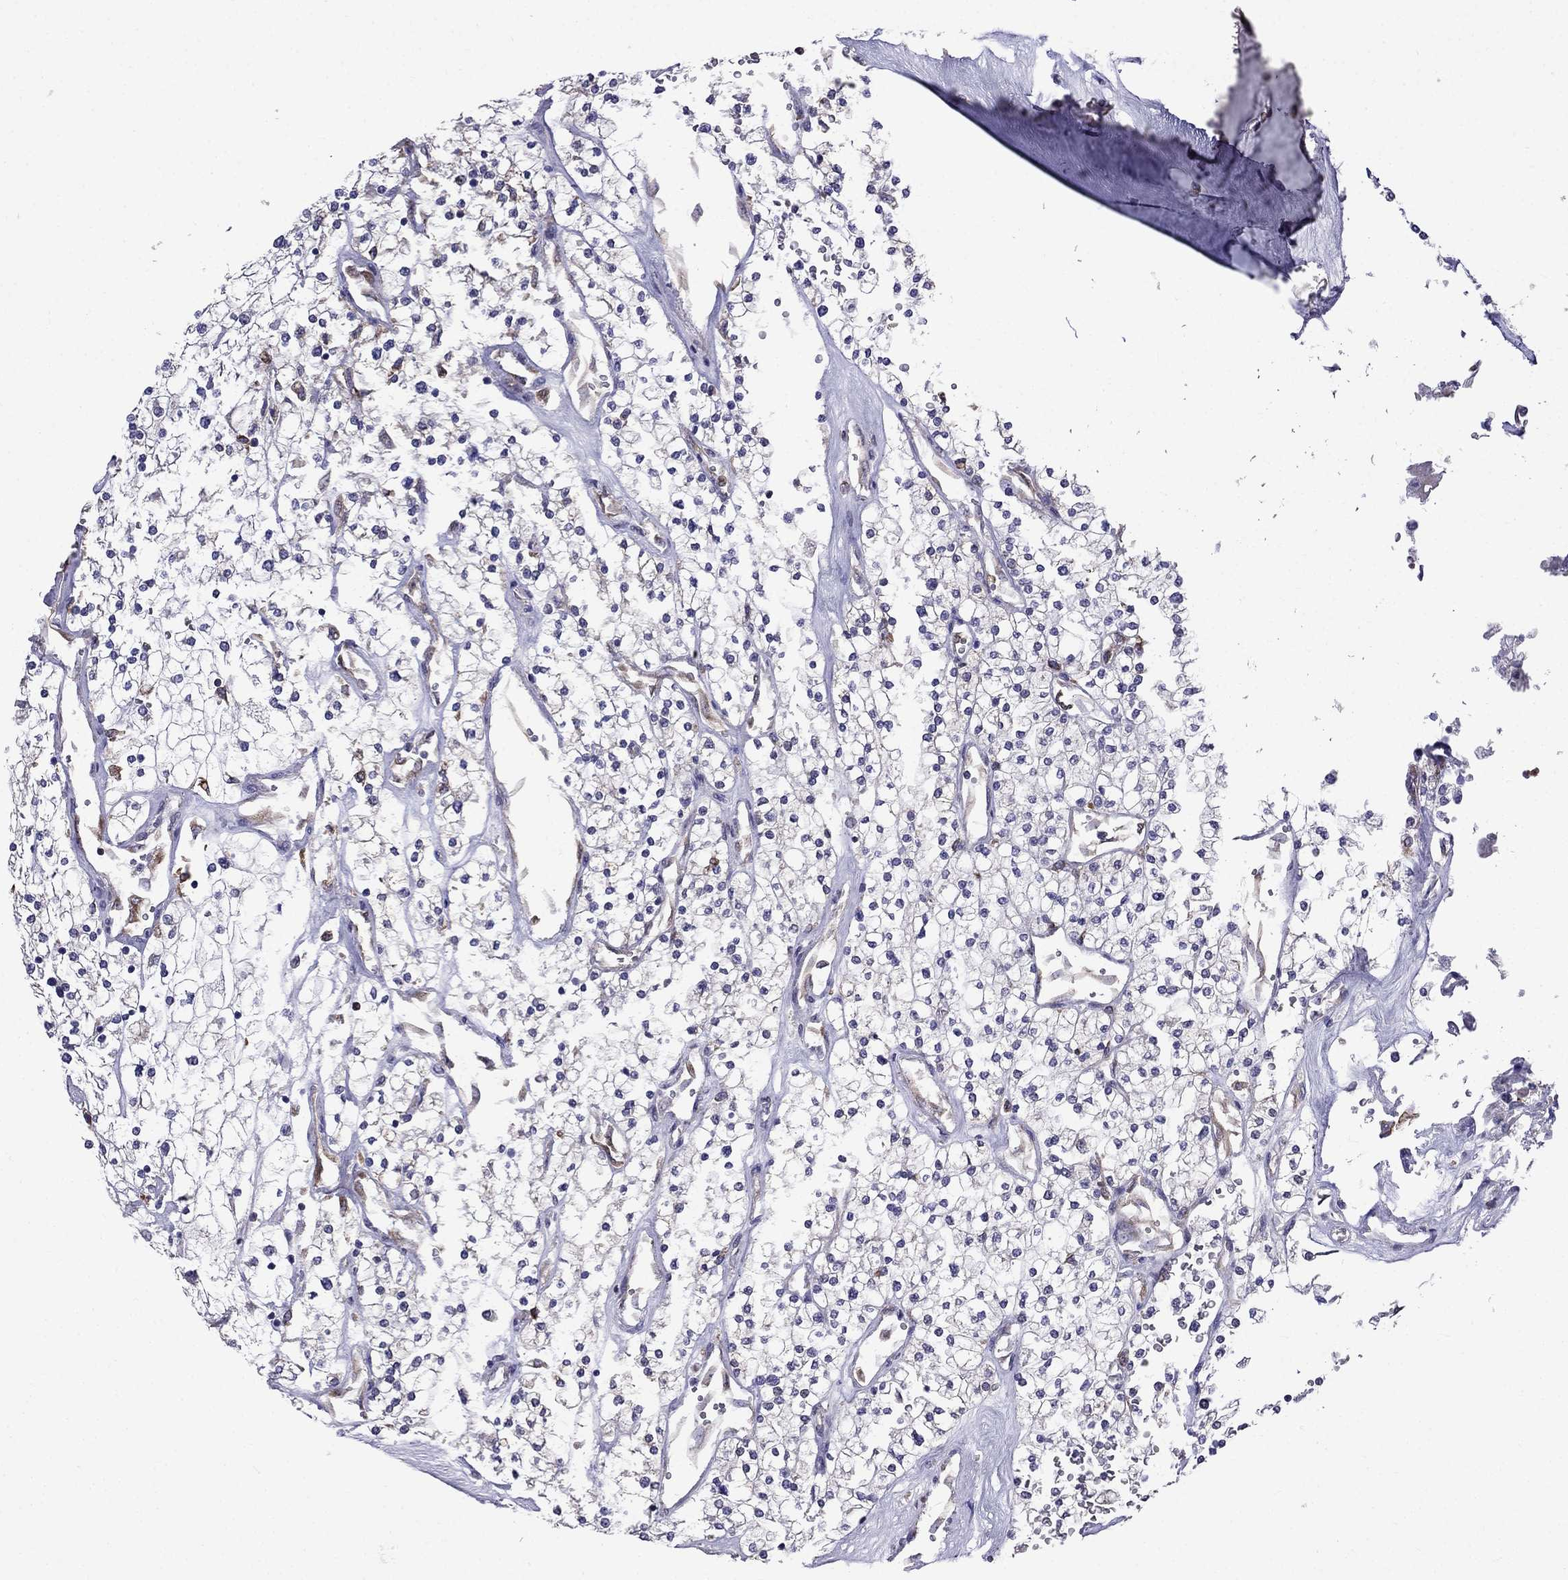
{"staining": {"intensity": "negative", "quantity": "none", "location": "none"}, "tissue": "renal cancer", "cell_type": "Tumor cells", "image_type": "cancer", "snomed": [{"axis": "morphology", "description": "Adenocarcinoma, NOS"}, {"axis": "topography", "description": "Kidney"}], "caption": "This photomicrograph is of adenocarcinoma (renal) stained with immunohistochemistry (IHC) to label a protein in brown with the nuclei are counter-stained blue. There is no expression in tumor cells.", "gene": "GNAL", "patient": {"sex": "male", "age": 80}}